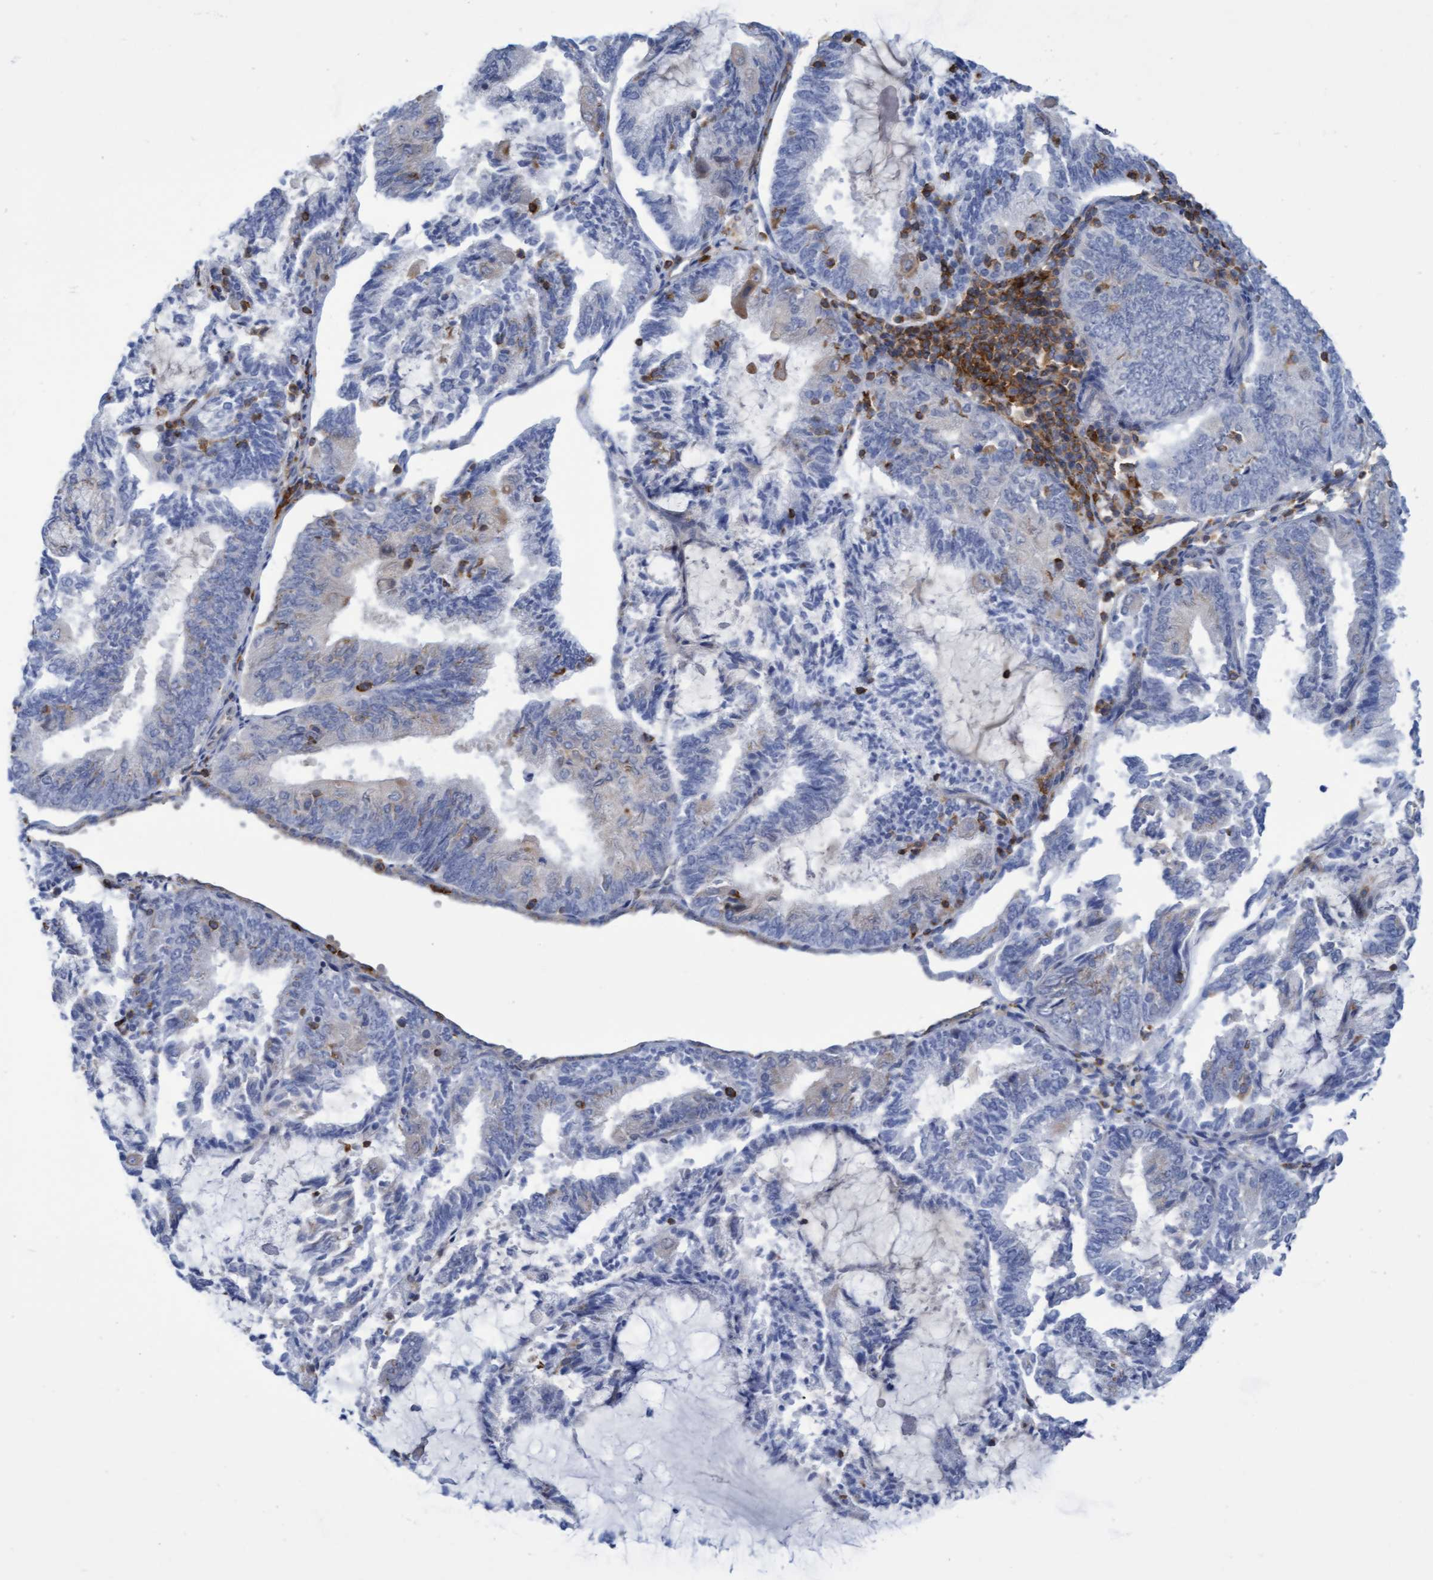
{"staining": {"intensity": "negative", "quantity": "none", "location": "none"}, "tissue": "endometrial cancer", "cell_type": "Tumor cells", "image_type": "cancer", "snomed": [{"axis": "morphology", "description": "Adenocarcinoma, NOS"}, {"axis": "topography", "description": "Endometrium"}], "caption": "The image demonstrates no significant staining in tumor cells of endometrial cancer.", "gene": "FNBP1", "patient": {"sex": "female", "age": 81}}